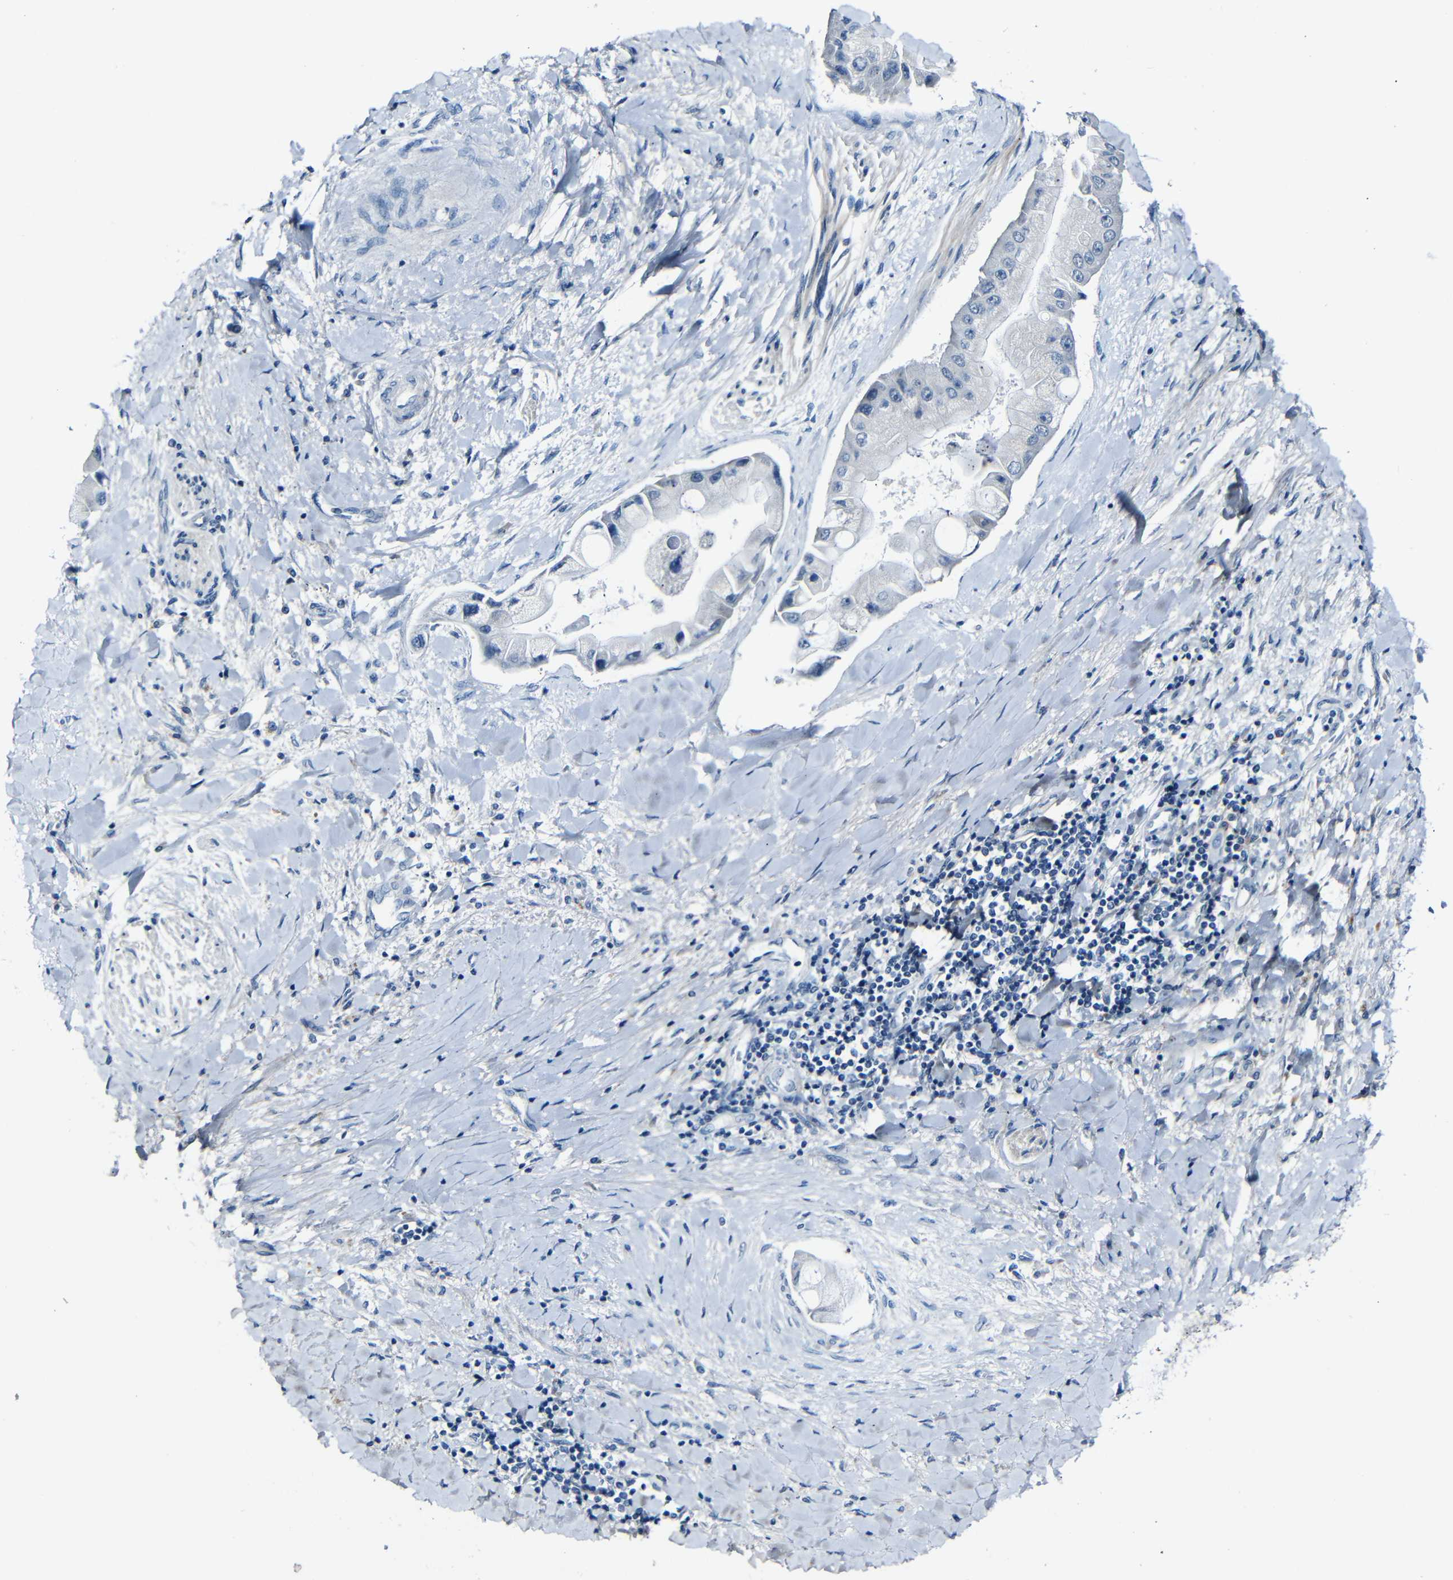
{"staining": {"intensity": "negative", "quantity": "none", "location": "none"}, "tissue": "liver cancer", "cell_type": "Tumor cells", "image_type": "cancer", "snomed": [{"axis": "morphology", "description": "Cholangiocarcinoma"}, {"axis": "topography", "description": "Liver"}], "caption": "Tumor cells show no significant positivity in liver cholangiocarcinoma.", "gene": "ANK3", "patient": {"sex": "male", "age": 50}}